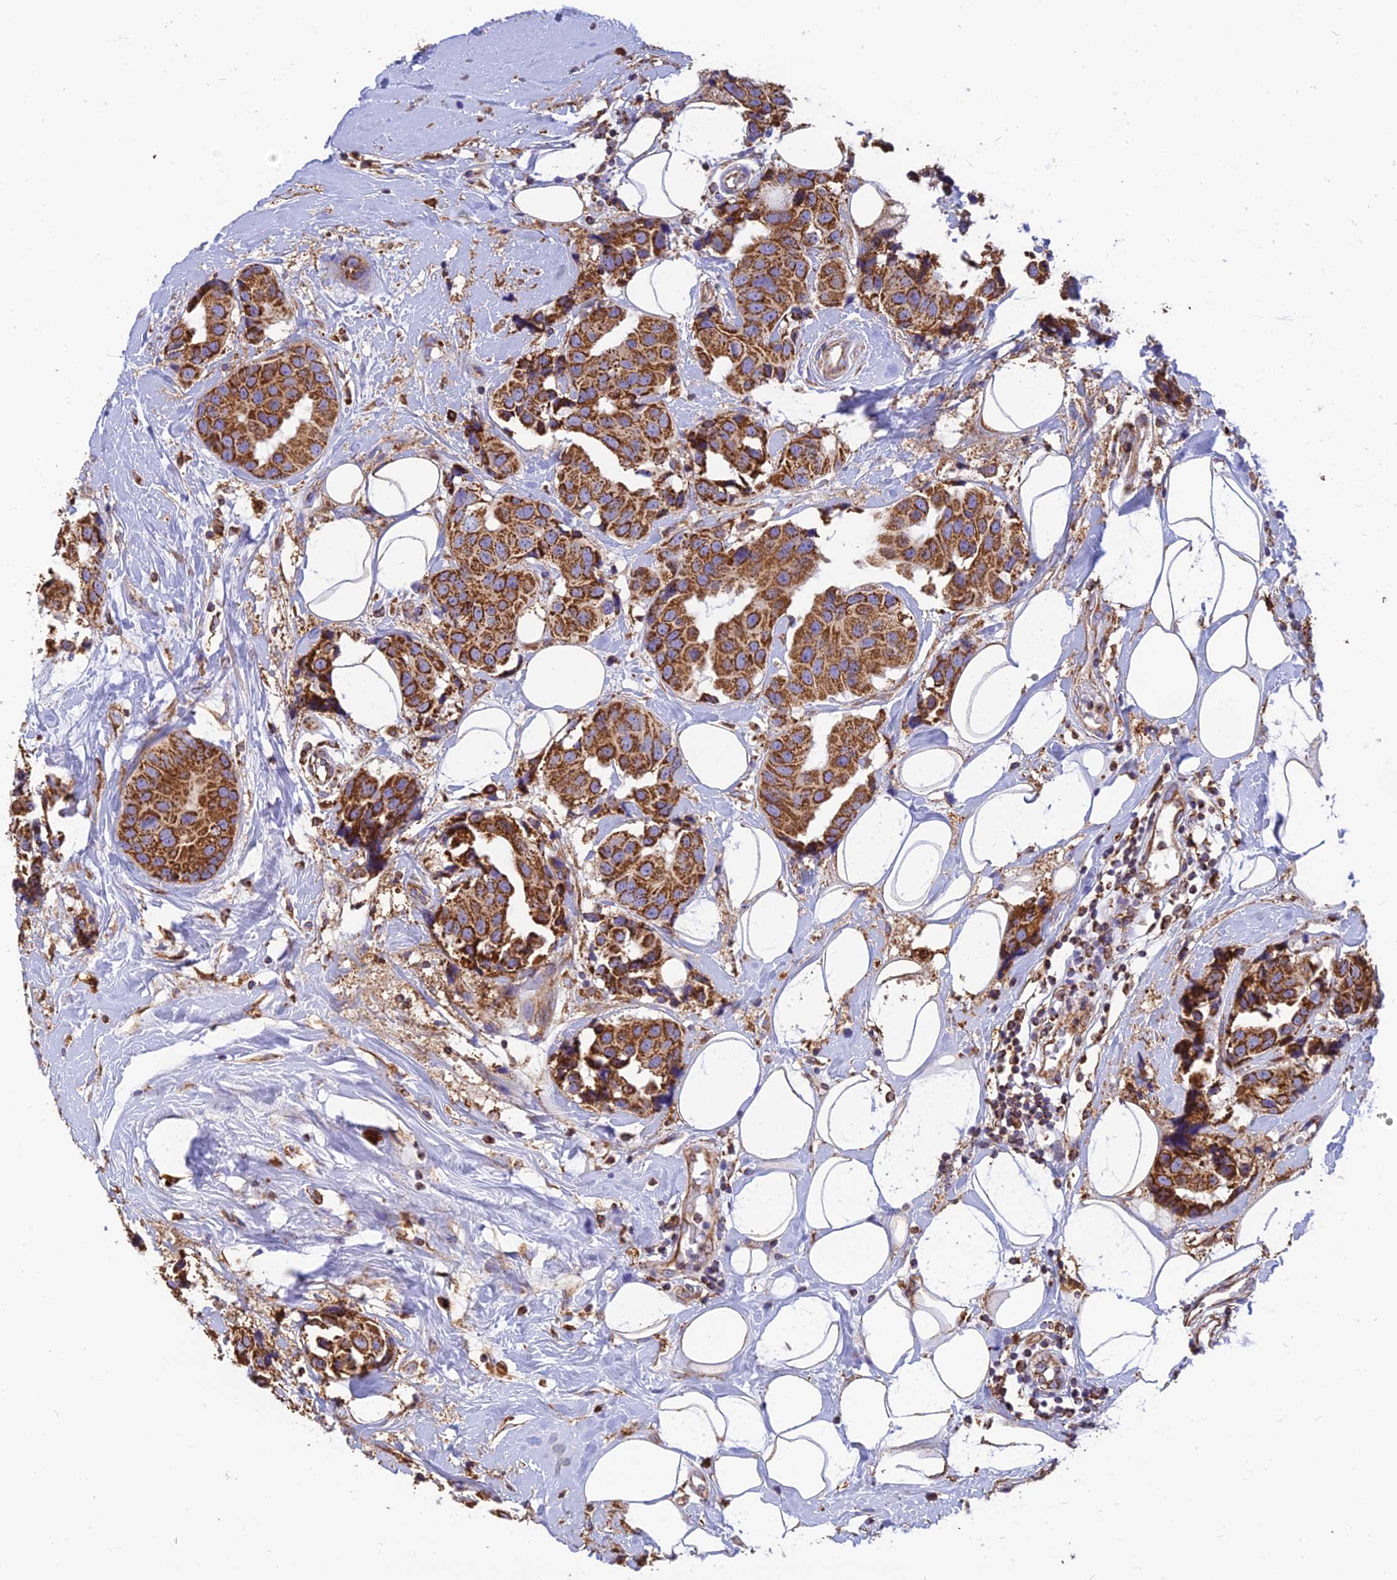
{"staining": {"intensity": "strong", "quantity": ">75%", "location": "cytoplasmic/membranous"}, "tissue": "breast cancer", "cell_type": "Tumor cells", "image_type": "cancer", "snomed": [{"axis": "morphology", "description": "Normal tissue, NOS"}, {"axis": "morphology", "description": "Duct carcinoma"}, {"axis": "topography", "description": "Breast"}], "caption": "Protein analysis of breast infiltrating ductal carcinoma tissue exhibits strong cytoplasmic/membranous positivity in approximately >75% of tumor cells.", "gene": "THUMPD2", "patient": {"sex": "female", "age": 39}}